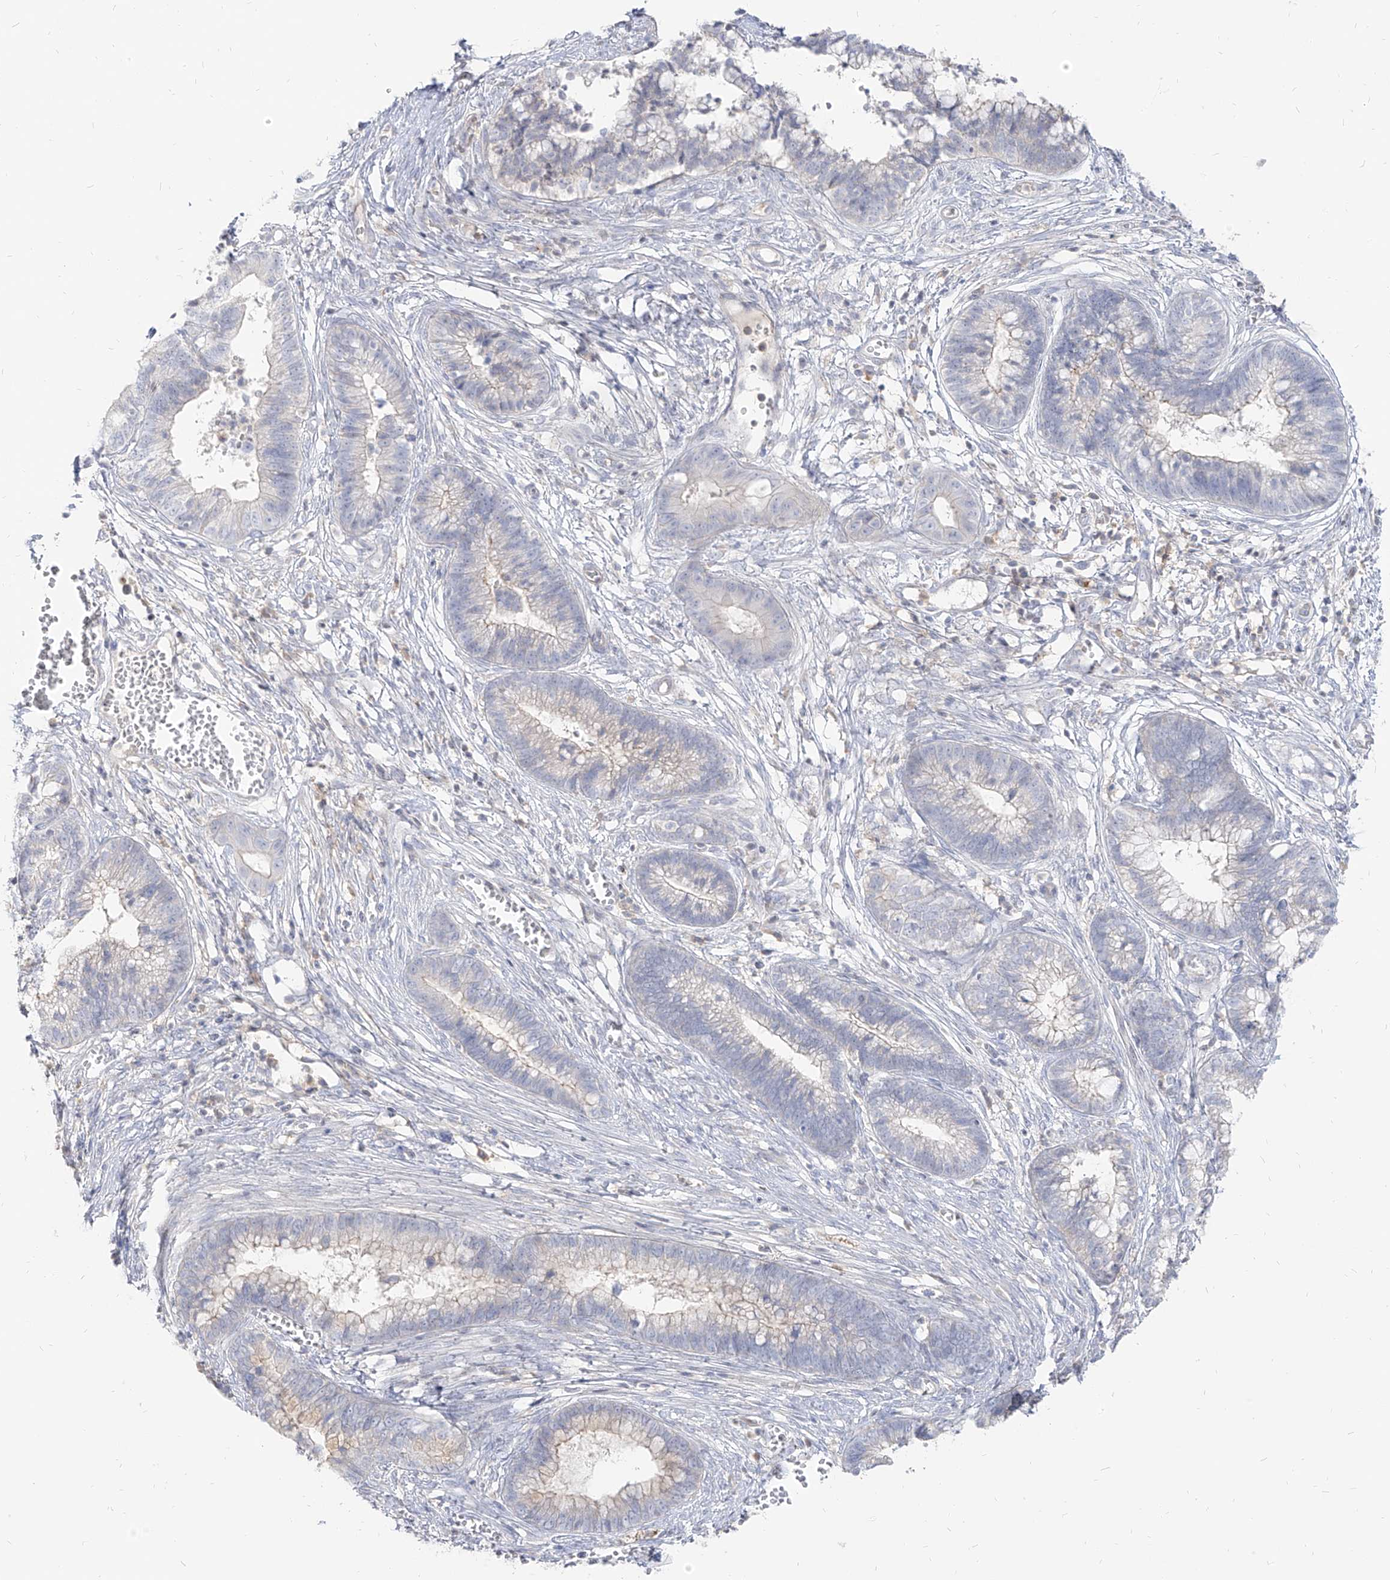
{"staining": {"intensity": "negative", "quantity": "none", "location": "none"}, "tissue": "cervical cancer", "cell_type": "Tumor cells", "image_type": "cancer", "snomed": [{"axis": "morphology", "description": "Adenocarcinoma, NOS"}, {"axis": "topography", "description": "Cervix"}], "caption": "Photomicrograph shows no significant protein positivity in tumor cells of adenocarcinoma (cervical).", "gene": "RBFOX3", "patient": {"sex": "female", "age": 44}}